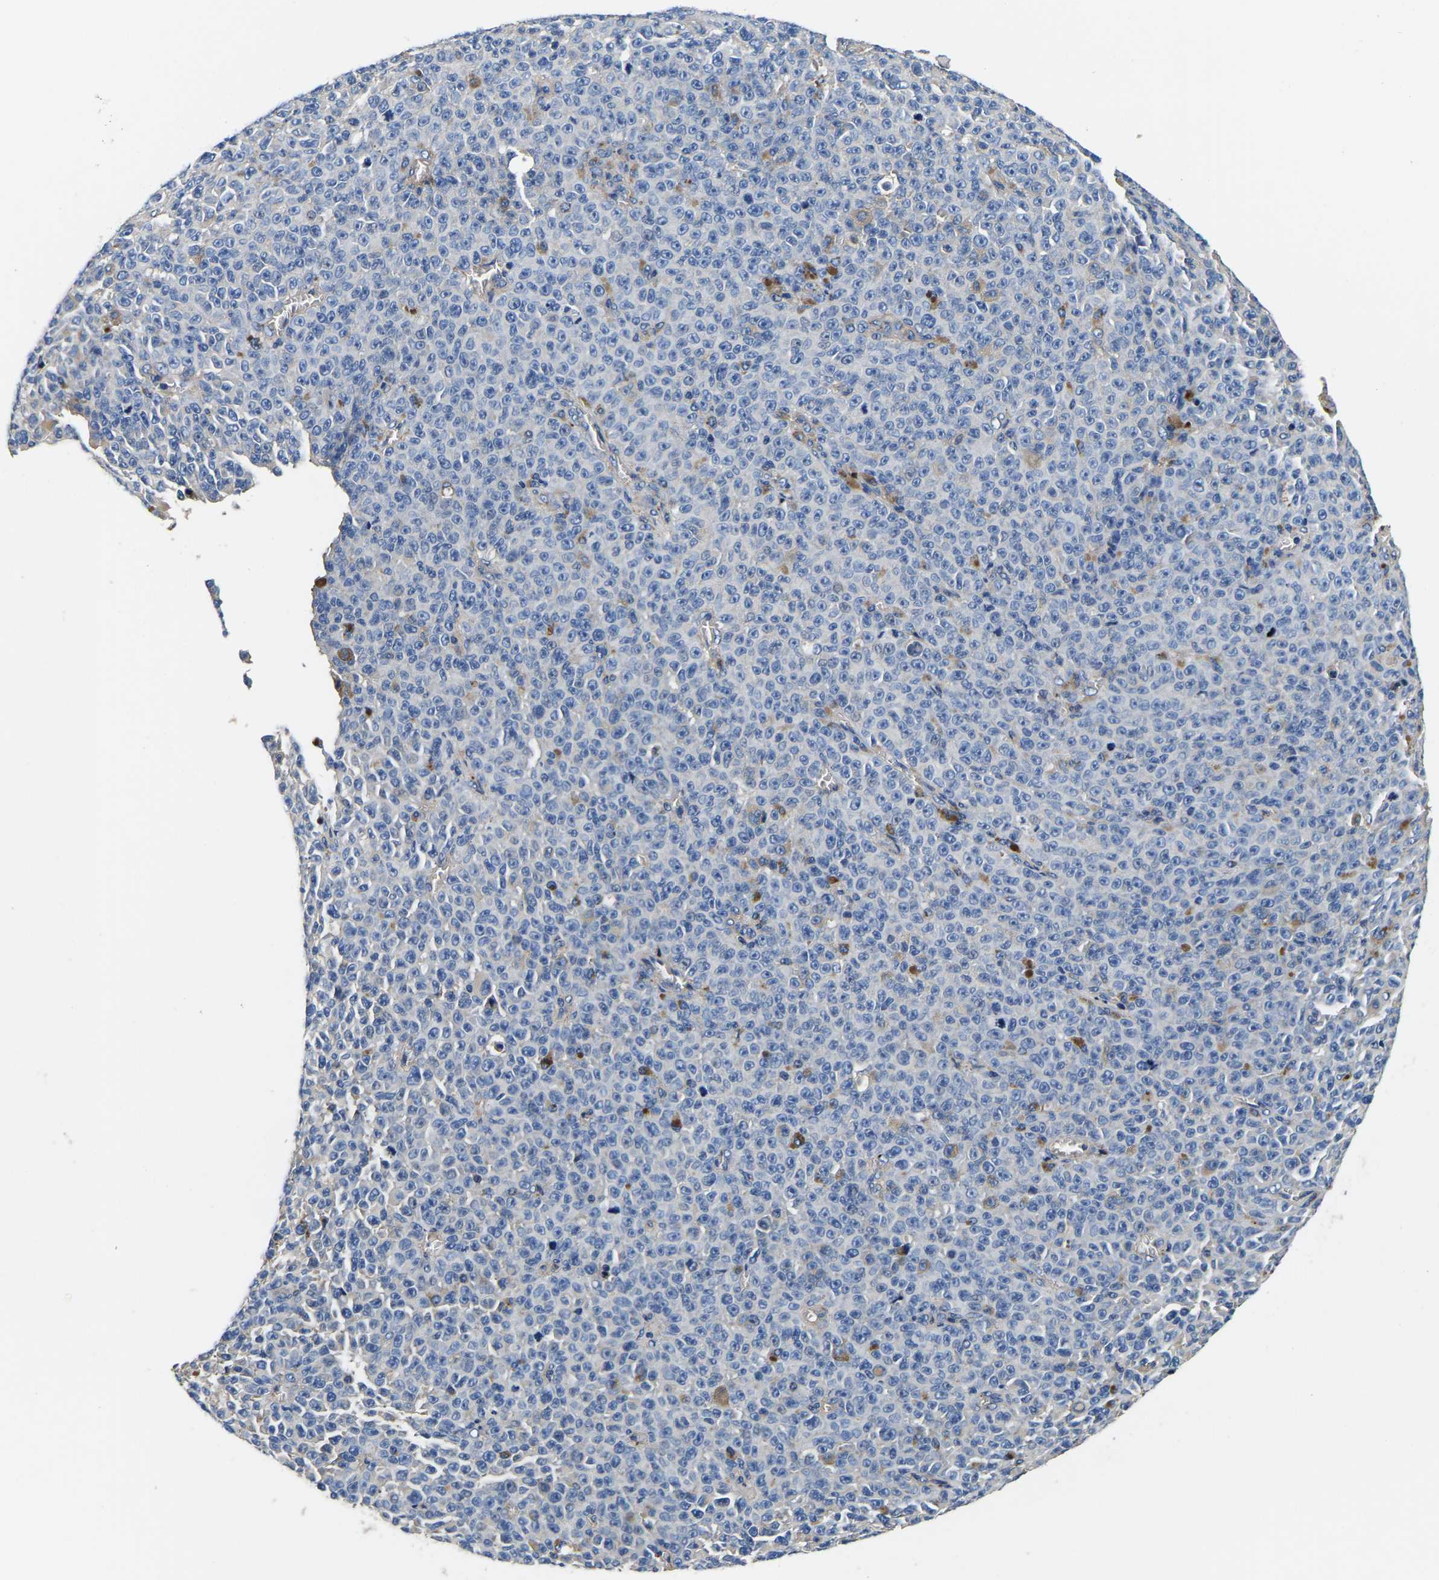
{"staining": {"intensity": "negative", "quantity": "none", "location": "none"}, "tissue": "melanoma", "cell_type": "Tumor cells", "image_type": "cancer", "snomed": [{"axis": "morphology", "description": "Malignant melanoma, NOS"}, {"axis": "topography", "description": "Skin"}], "caption": "Tumor cells show no significant protein expression in malignant melanoma.", "gene": "SH3GLB1", "patient": {"sex": "female", "age": 82}}